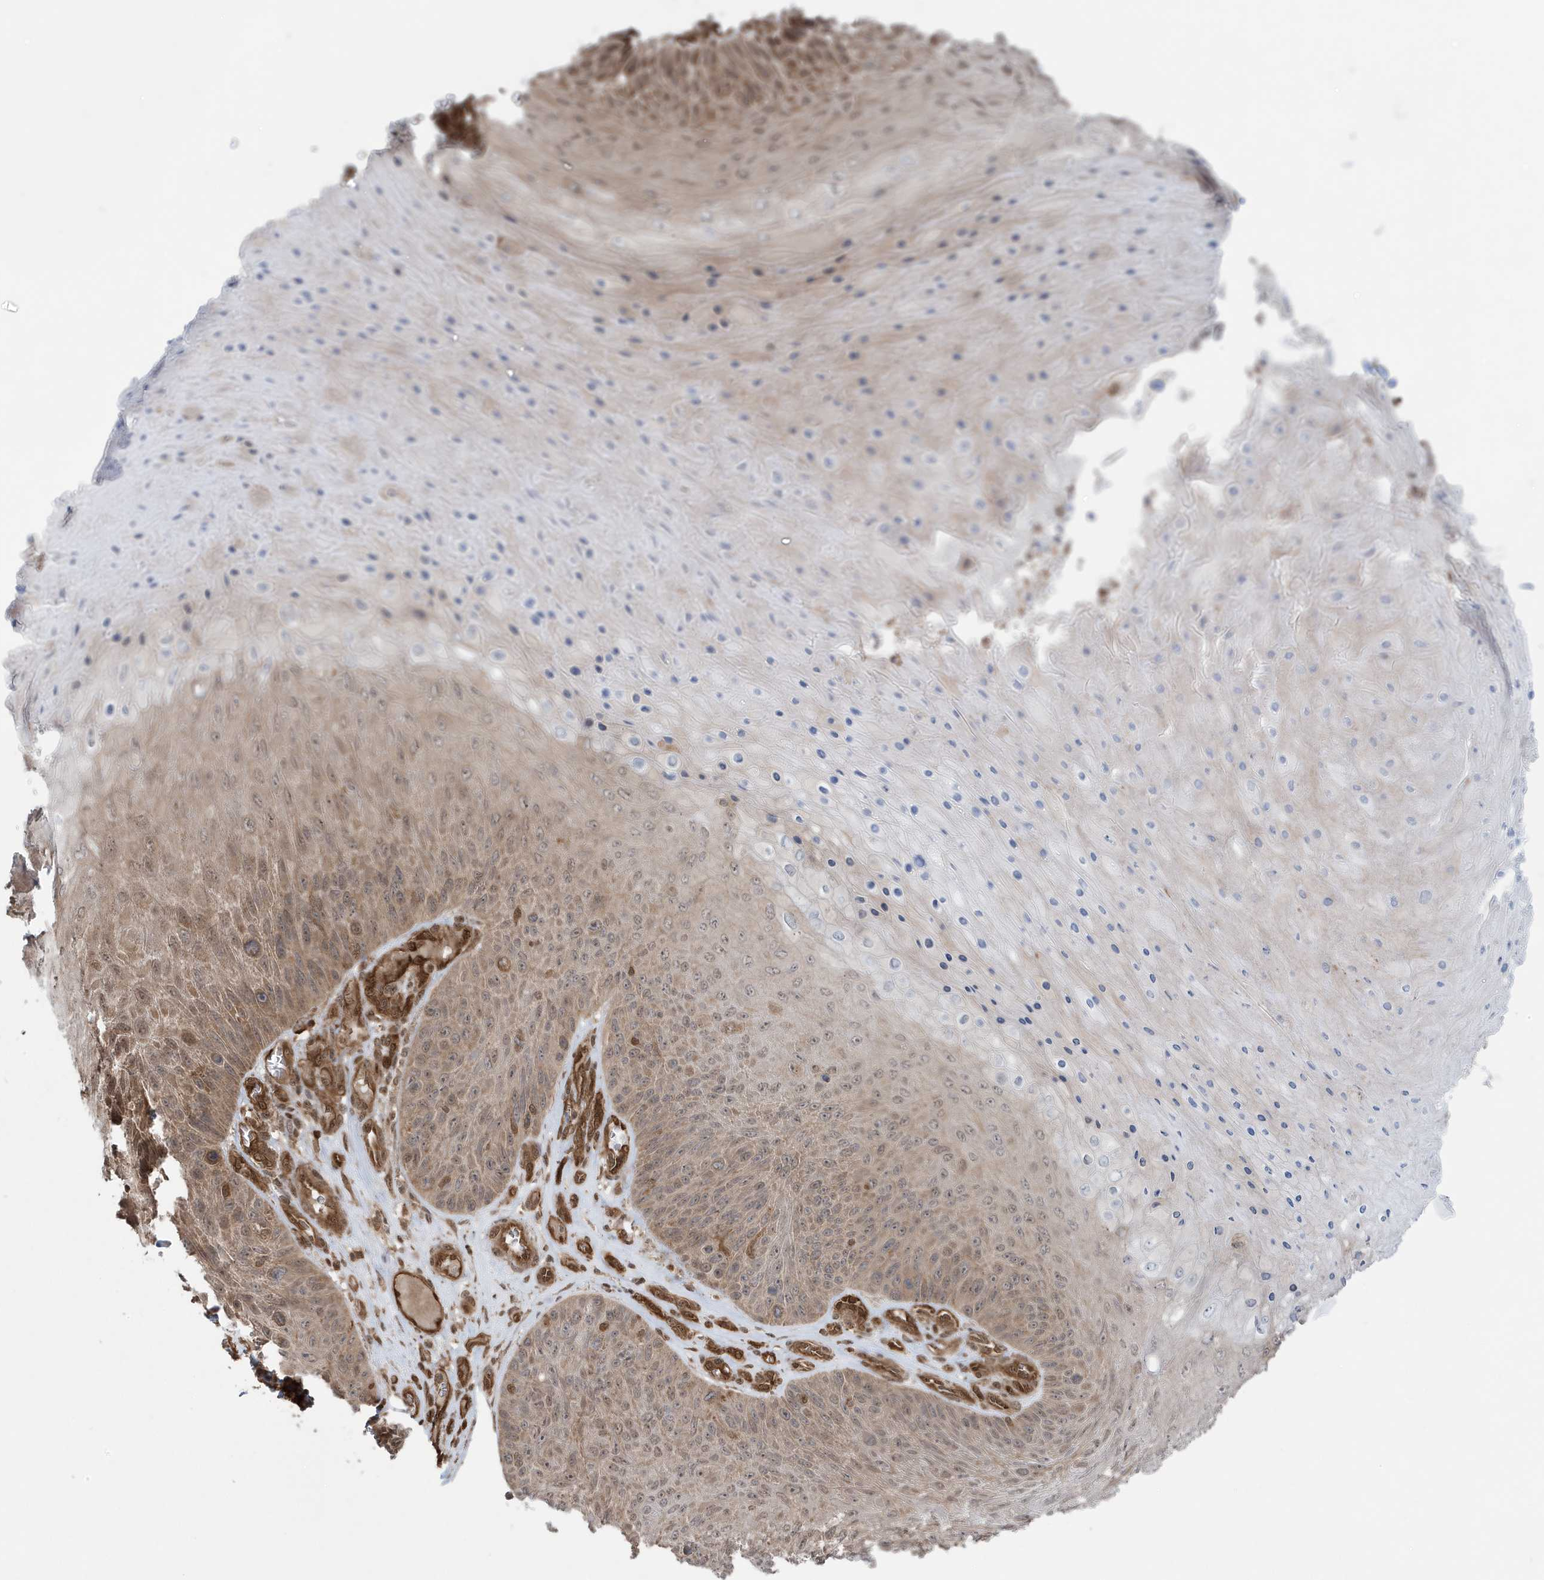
{"staining": {"intensity": "weak", "quantity": ">75%", "location": "cytoplasmic/membranous"}, "tissue": "skin cancer", "cell_type": "Tumor cells", "image_type": "cancer", "snomed": [{"axis": "morphology", "description": "Squamous cell carcinoma, NOS"}, {"axis": "topography", "description": "Skin"}], "caption": "IHC of human squamous cell carcinoma (skin) exhibits low levels of weak cytoplasmic/membranous positivity in approximately >75% of tumor cells.", "gene": "MAPK1IP1L", "patient": {"sex": "female", "age": 88}}